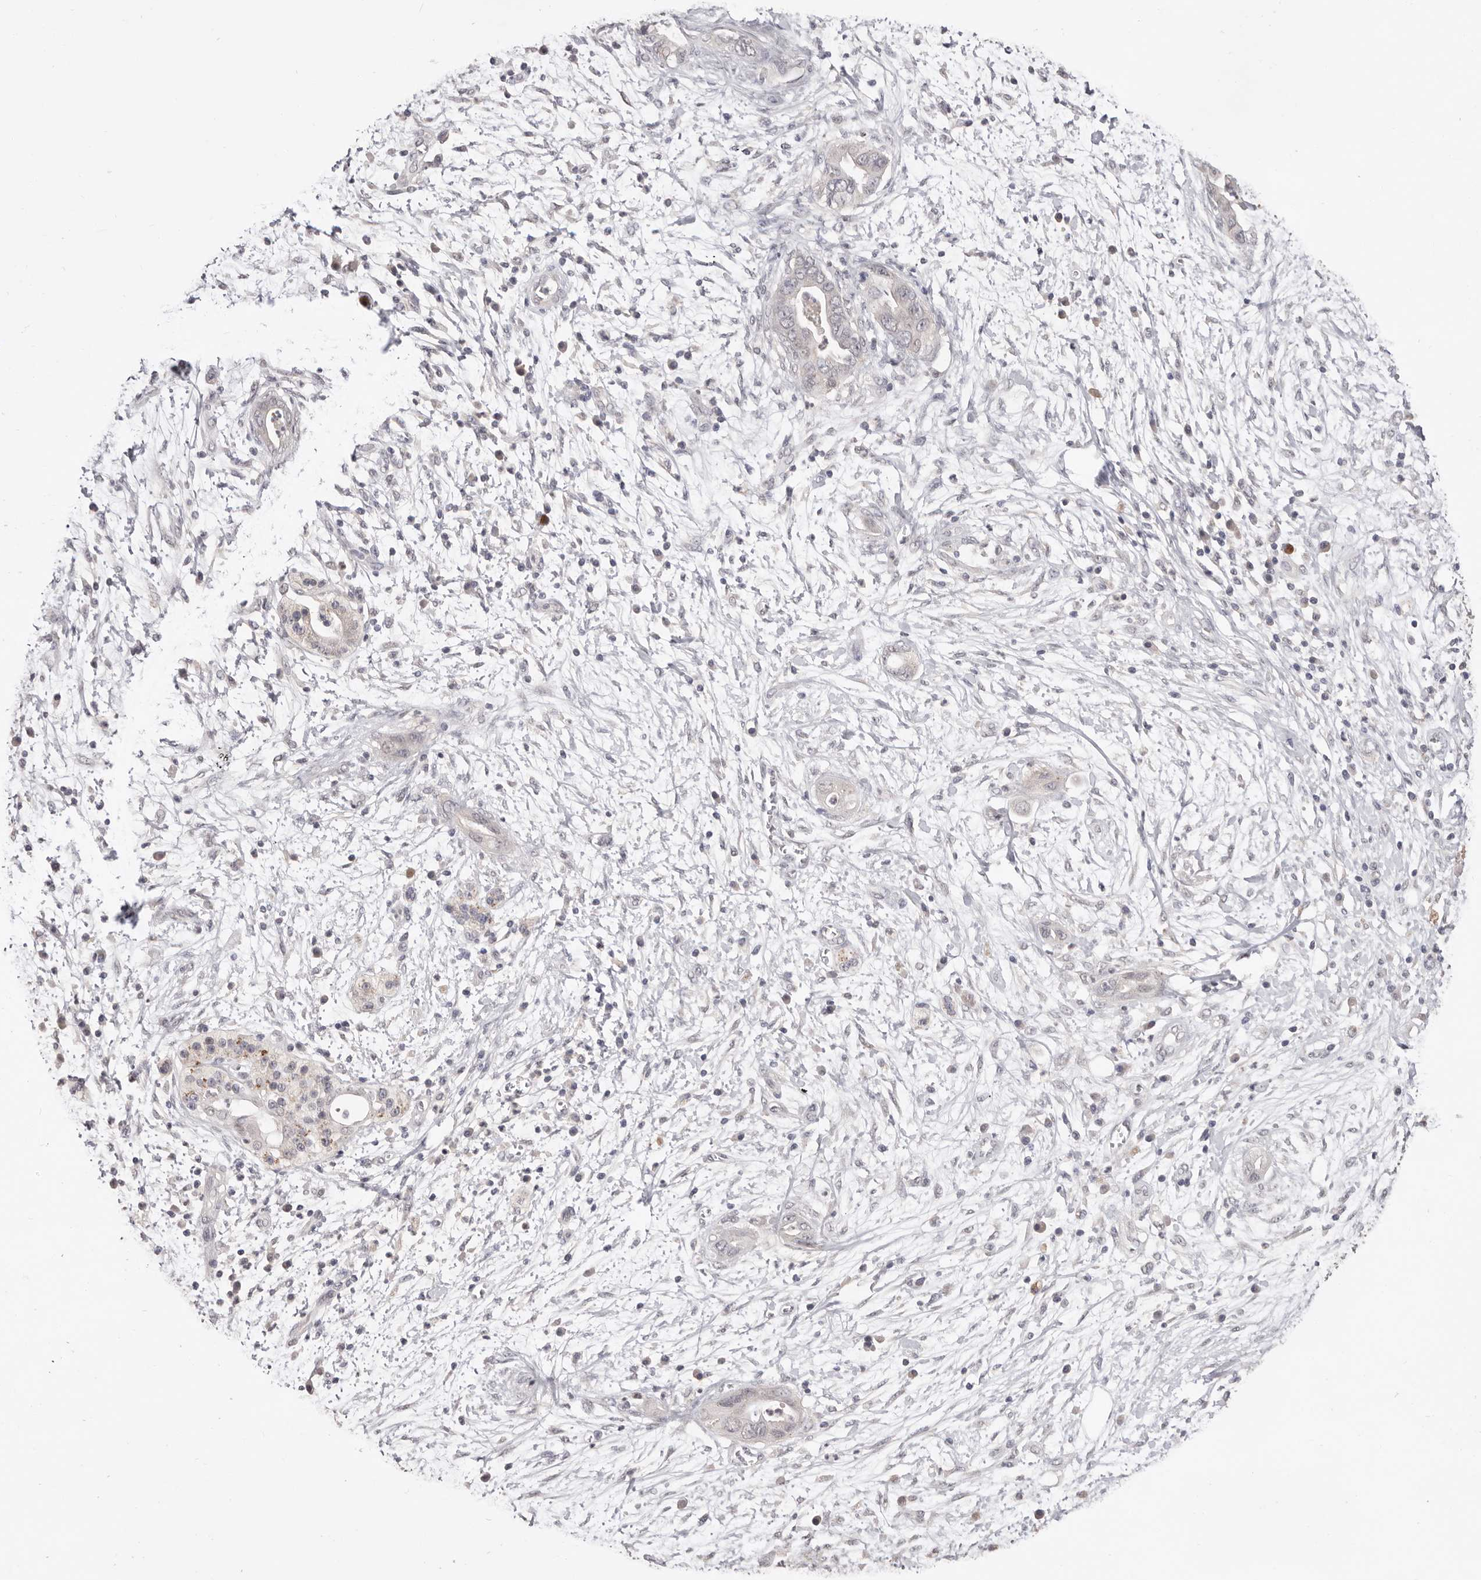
{"staining": {"intensity": "negative", "quantity": "none", "location": "none"}, "tissue": "pancreatic cancer", "cell_type": "Tumor cells", "image_type": "cancer", "snomed": [{"axis": "morphology", "description": "Adenocarcinoma, NOS"}, {"axis": "topography", "description": "Pancreas"}], "caption": "DAB immunohistochemical staining of human adenocarcinoma (pancreatic) demonstrates no significant positivity in tumor cells. (DAB (3,3'-diaminobenzidine) immunohistochemistry (IHC) with hematoxylin counter stain).", "gene": "DOP1A", "patient": {"sex": "male", "age": 75}}